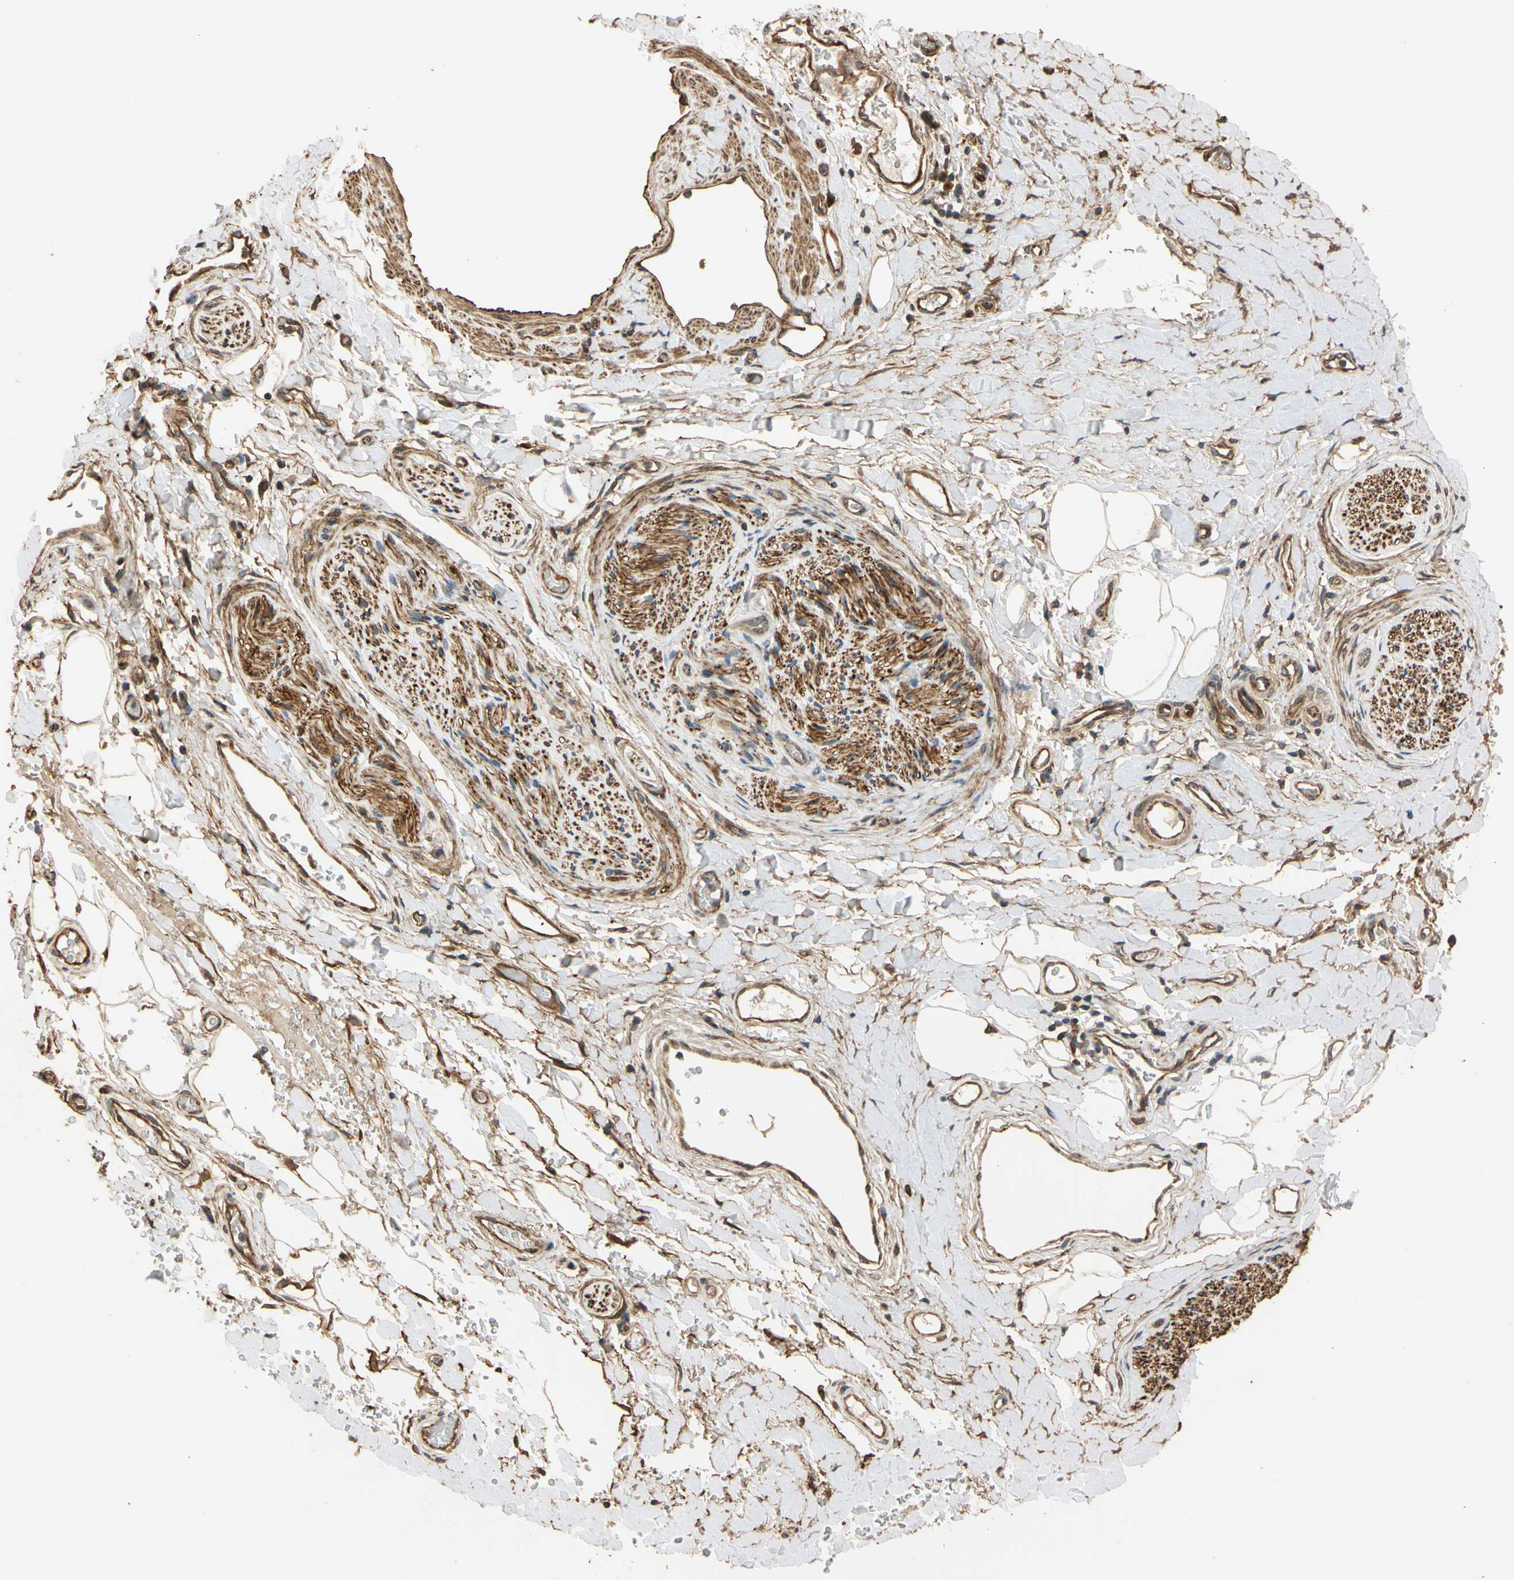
{"staining": {"intensity": "moderate", "quantity": ">75%", "location": "cytoplasmic/membranous"}, "tissue": "adipose tissue", "cell_type": "Adipocytes", "image_type": "normal", "snomed": [{"axis": "morphology", "description": "Normal tissue, NOS"}, {"axis": "morphology", "description": "Carcinoma, NOS"}, {"axis": "topography", "description": "Pancreas"}, {"axis": "topography", "description": "Peripheral nerve tissue"}], "caption": "This is an image of immunohistochemistry staining of unremarkable adipose tissue, which shows moderate positivity in the cytoplasmic/membranous of adipocytes.", "gene": "MGRN1", "patient": {"sex": "female", "age": 29}}